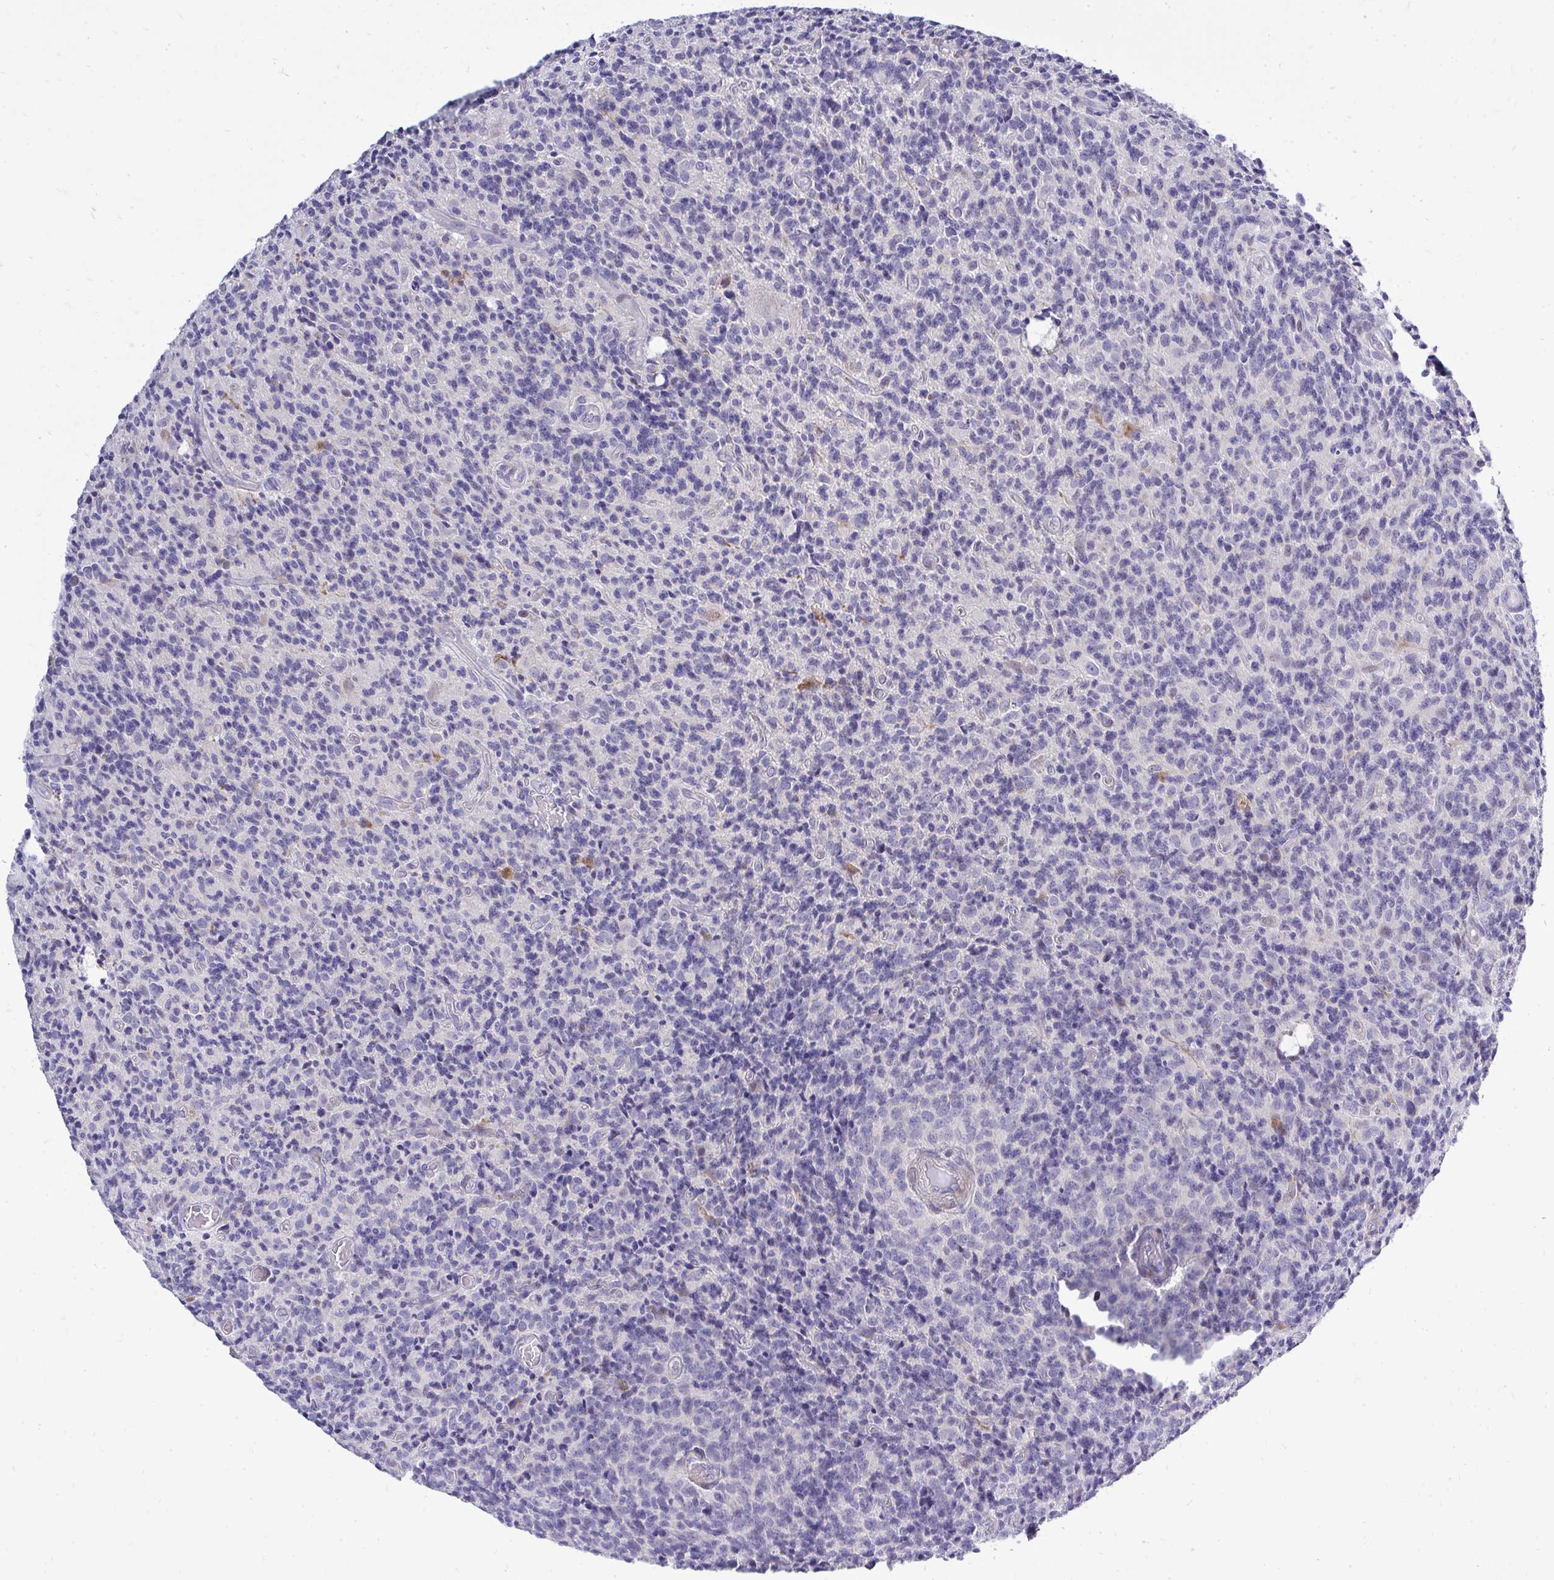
{"staining": {"intensity": "negative", "quantity": "none", "location": "none"}, "tissue": "glioma", "cell_type": "Tumor cells", "image_type": "cancer", "snomed": [{"axis": "morphology", "description": "Glioma, malignant, High grade"}, {"axis": "topography", "description": "Brain"}], "caption": "A photomicrograph of glioma stained for a protein exhibits no brown staining in tumor cells. (DAB IHC visualized using brightfield microscopy, high magnification).", "gene": "OR8D1", "patient": {"sex": "male", "age": 76}}